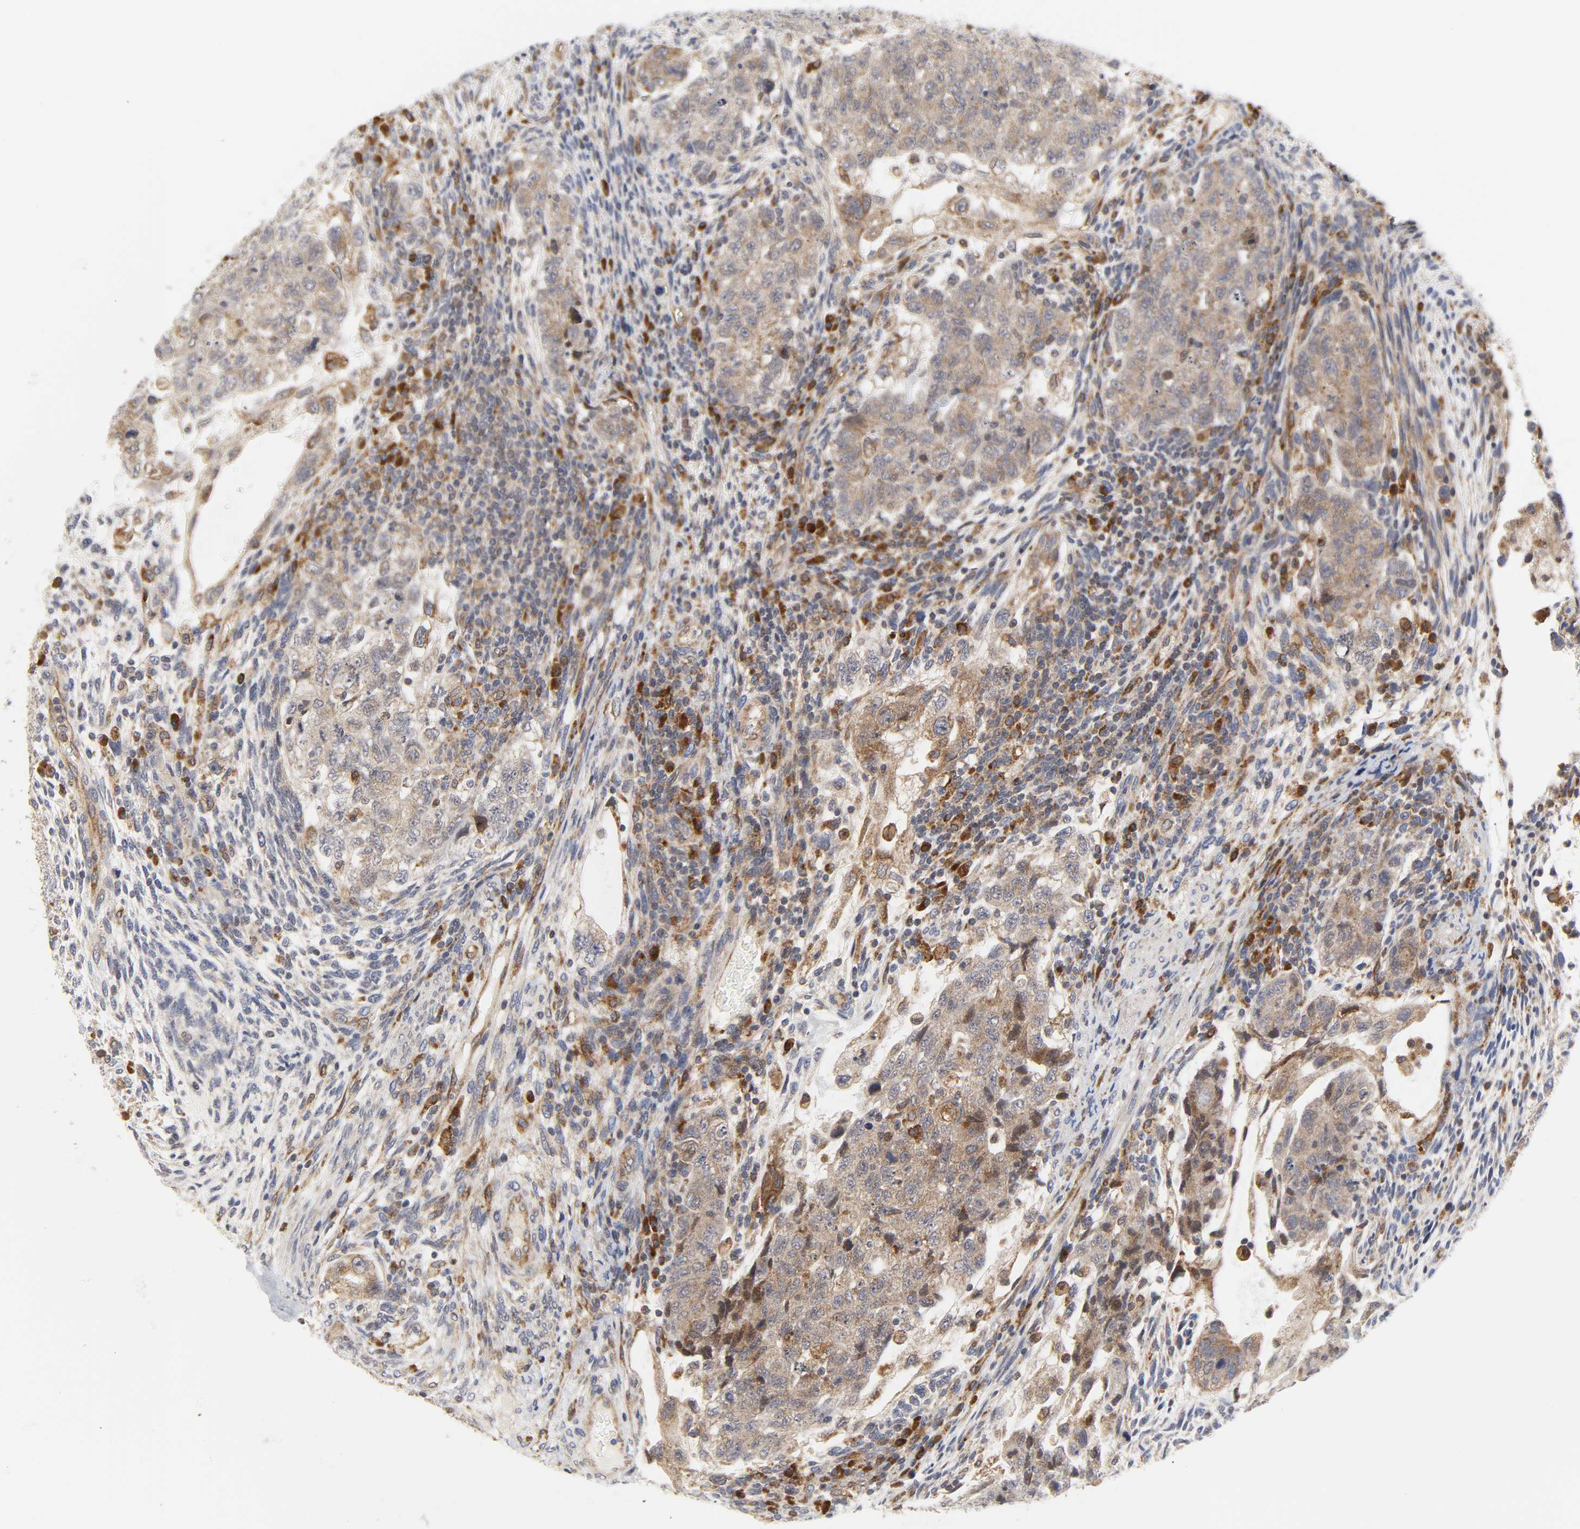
{"staining": {"intensity": "moderate", "quantity": ">75%", "location": "cytoplasmic/membranous"}, "tissue": "testis cancer", "cell_type": "Tumor cells", "image_type": "cancer", "snomed": [{"axis": "morphology", "description": "Normal tissue, NOS"}, {"axis": "morphology", "description": "Carcinoma, Embryonal, NOS"}, {"axis": "topography", "description": "Testis"}], "caption": "A brown stain highlights moderate cytoplasmic/membranous positivity of a protein in embryonal carcinoma (testis) tumor cells. (IHC, brightfield microscopy, high magnification).", "gene": "BAX", "patient": {"sex": "male", "age": 36}}